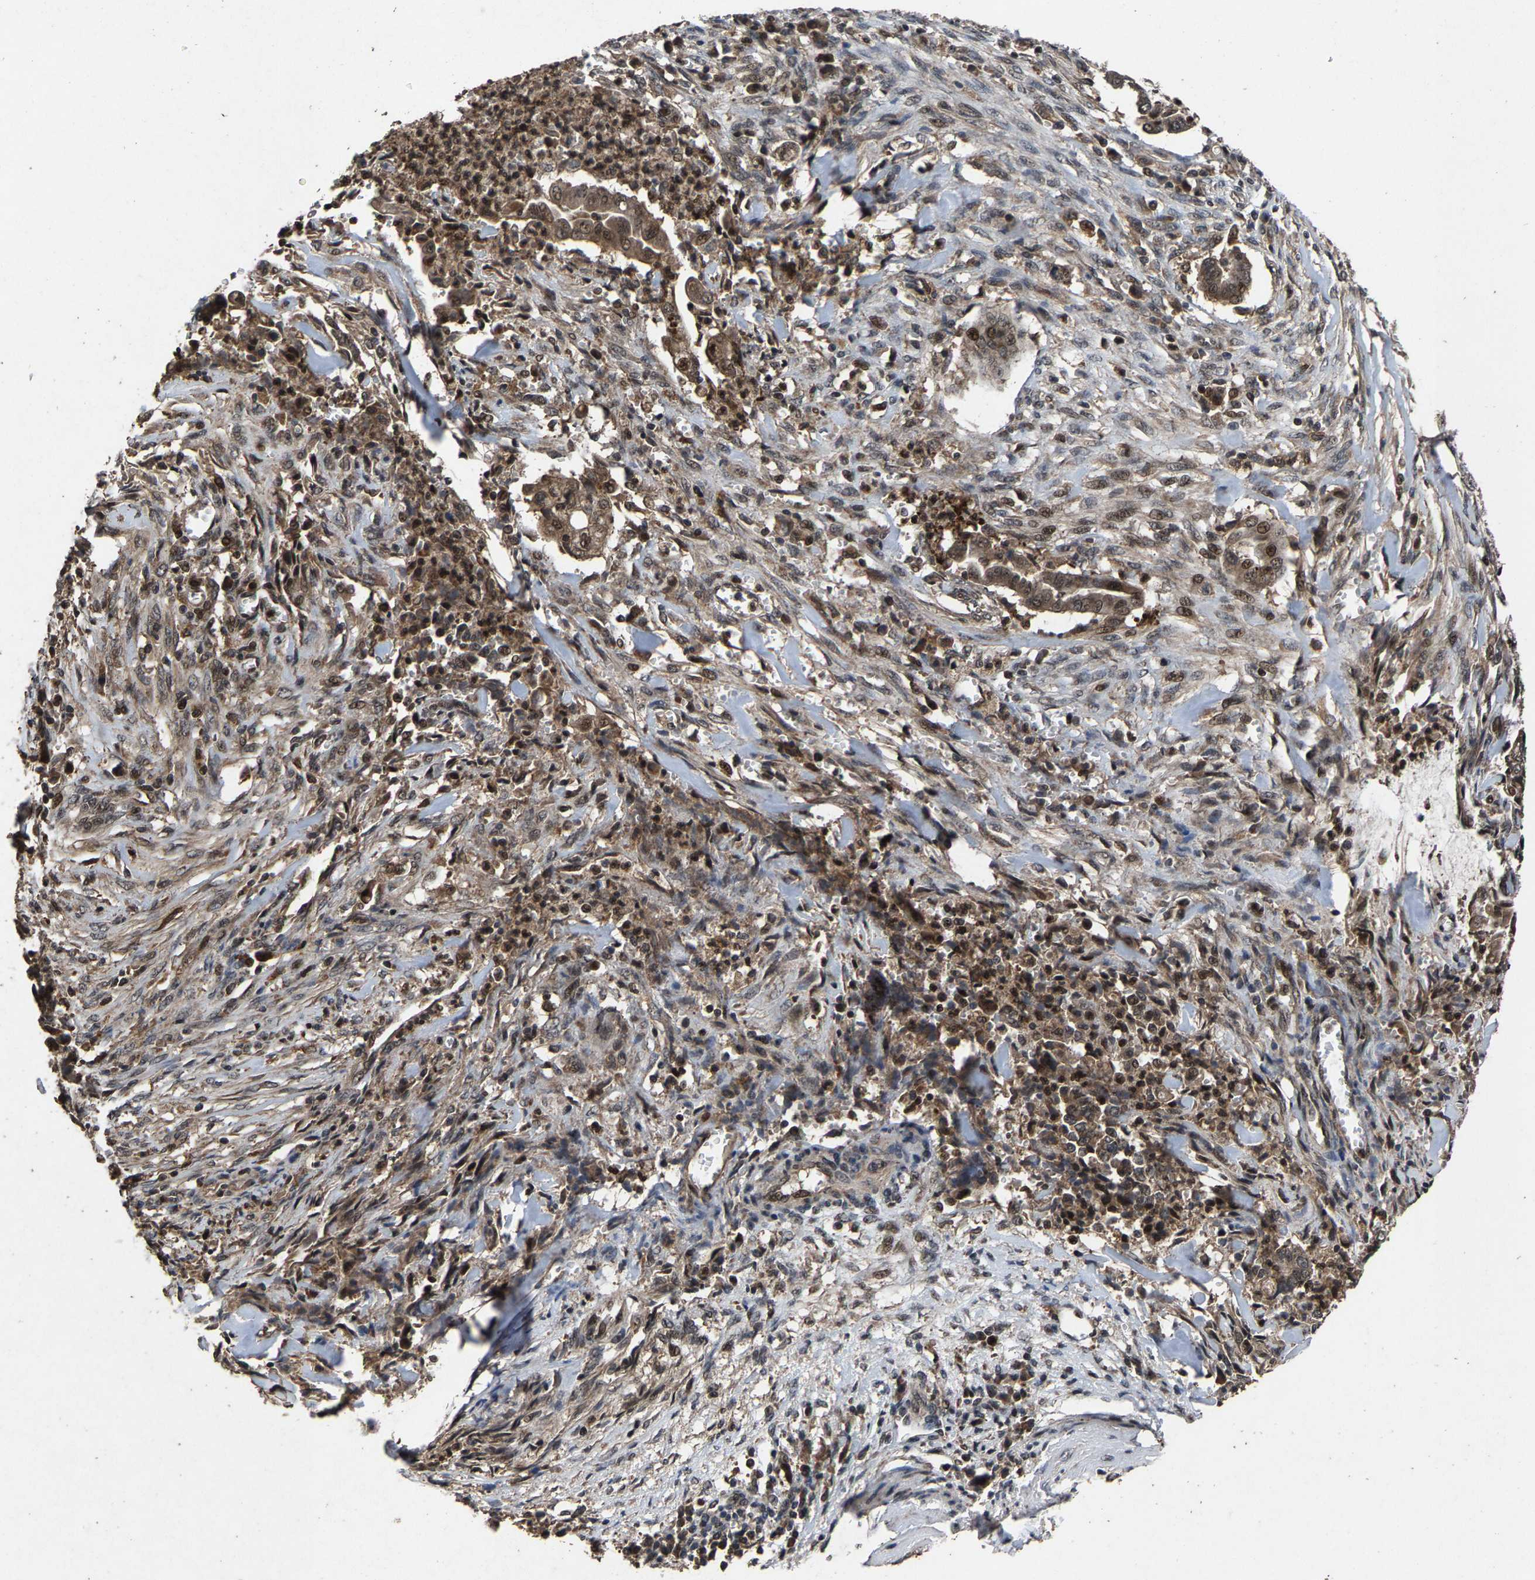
{"staining": {"intensity": "moderate", "quantity": ">75%", "location": "cytoplasmic/membranous,nuclear"}, "tissue": "cervical cancer", "cell_type": "Tumor cells", "image_type": "cancer", "snomed": [{"axis": "morphology", "description": "Adenocarcinoma, NOS"}, {"axis": "topography", "description": "Cervix"}], "caption": "The immunohistochemical stain labels moderate cytoplasmic/membranous and nuclear staining in tumor cells of cervical cancer tissue.", "gene": "HAUS6", "patient": {"sex": "female", "age": 44}}